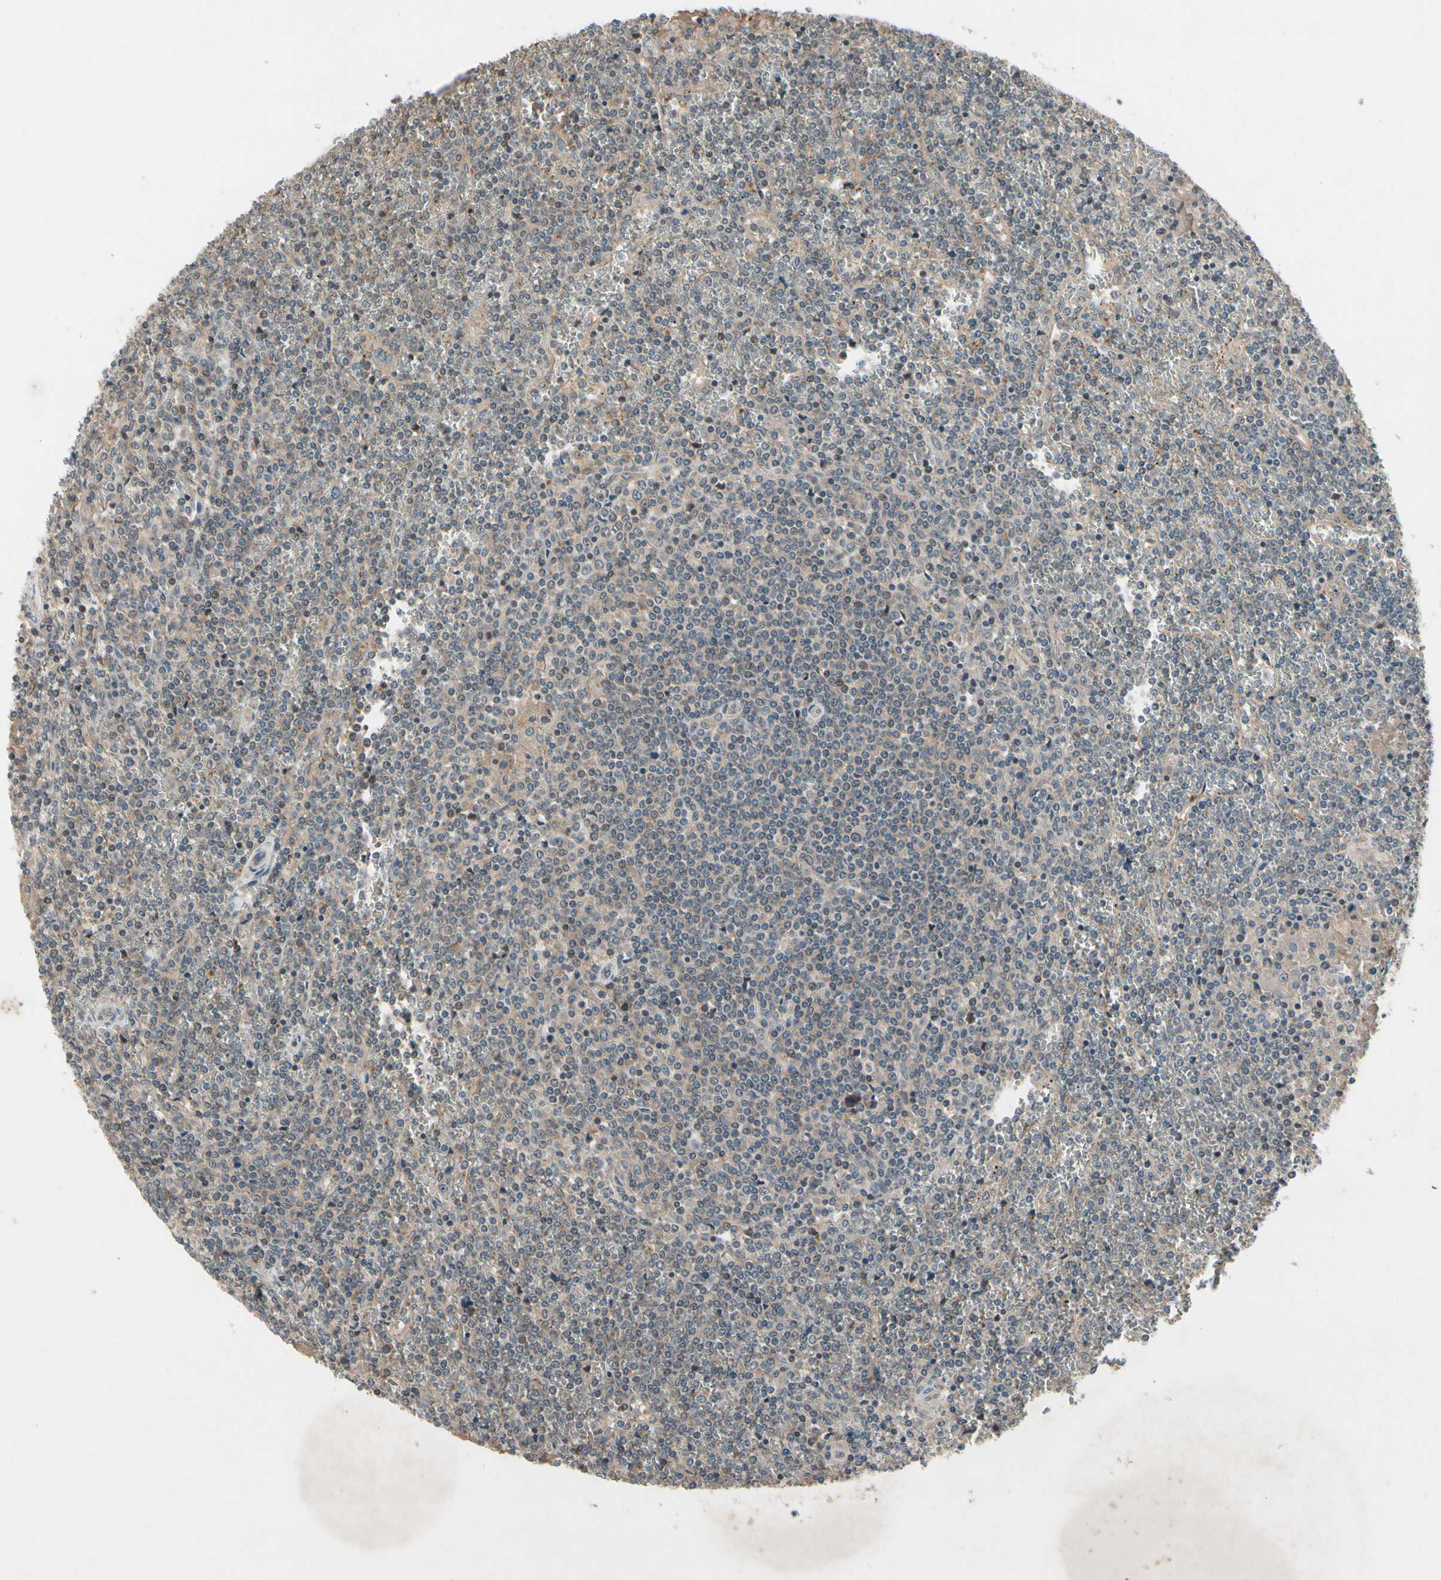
{"staining": {"intensity": "weak", "quantity": ">75%", "location": "cytoplasmic/membranous"}, "tissue": "lymphoma", "cell_type": "Tumor cells", "image_type": "cancer", "snomed": [{"axis": "morphology", "description": "Malignant lymphoma, non-Hodgkin's type, Low grade"}, {"axis": "topography", "description": "Spleen"}], "caption": "Malignant lymphoma, non-Hodgkin's type (low-grade) tissue reveals weak cytoplasmic/membranous staining in approximately >75% of tumor cells The protein is shown in brown color, while the nuclei are stained blue.", "gene": "NSF", "patient": {"sex": "female", "age": 19}}